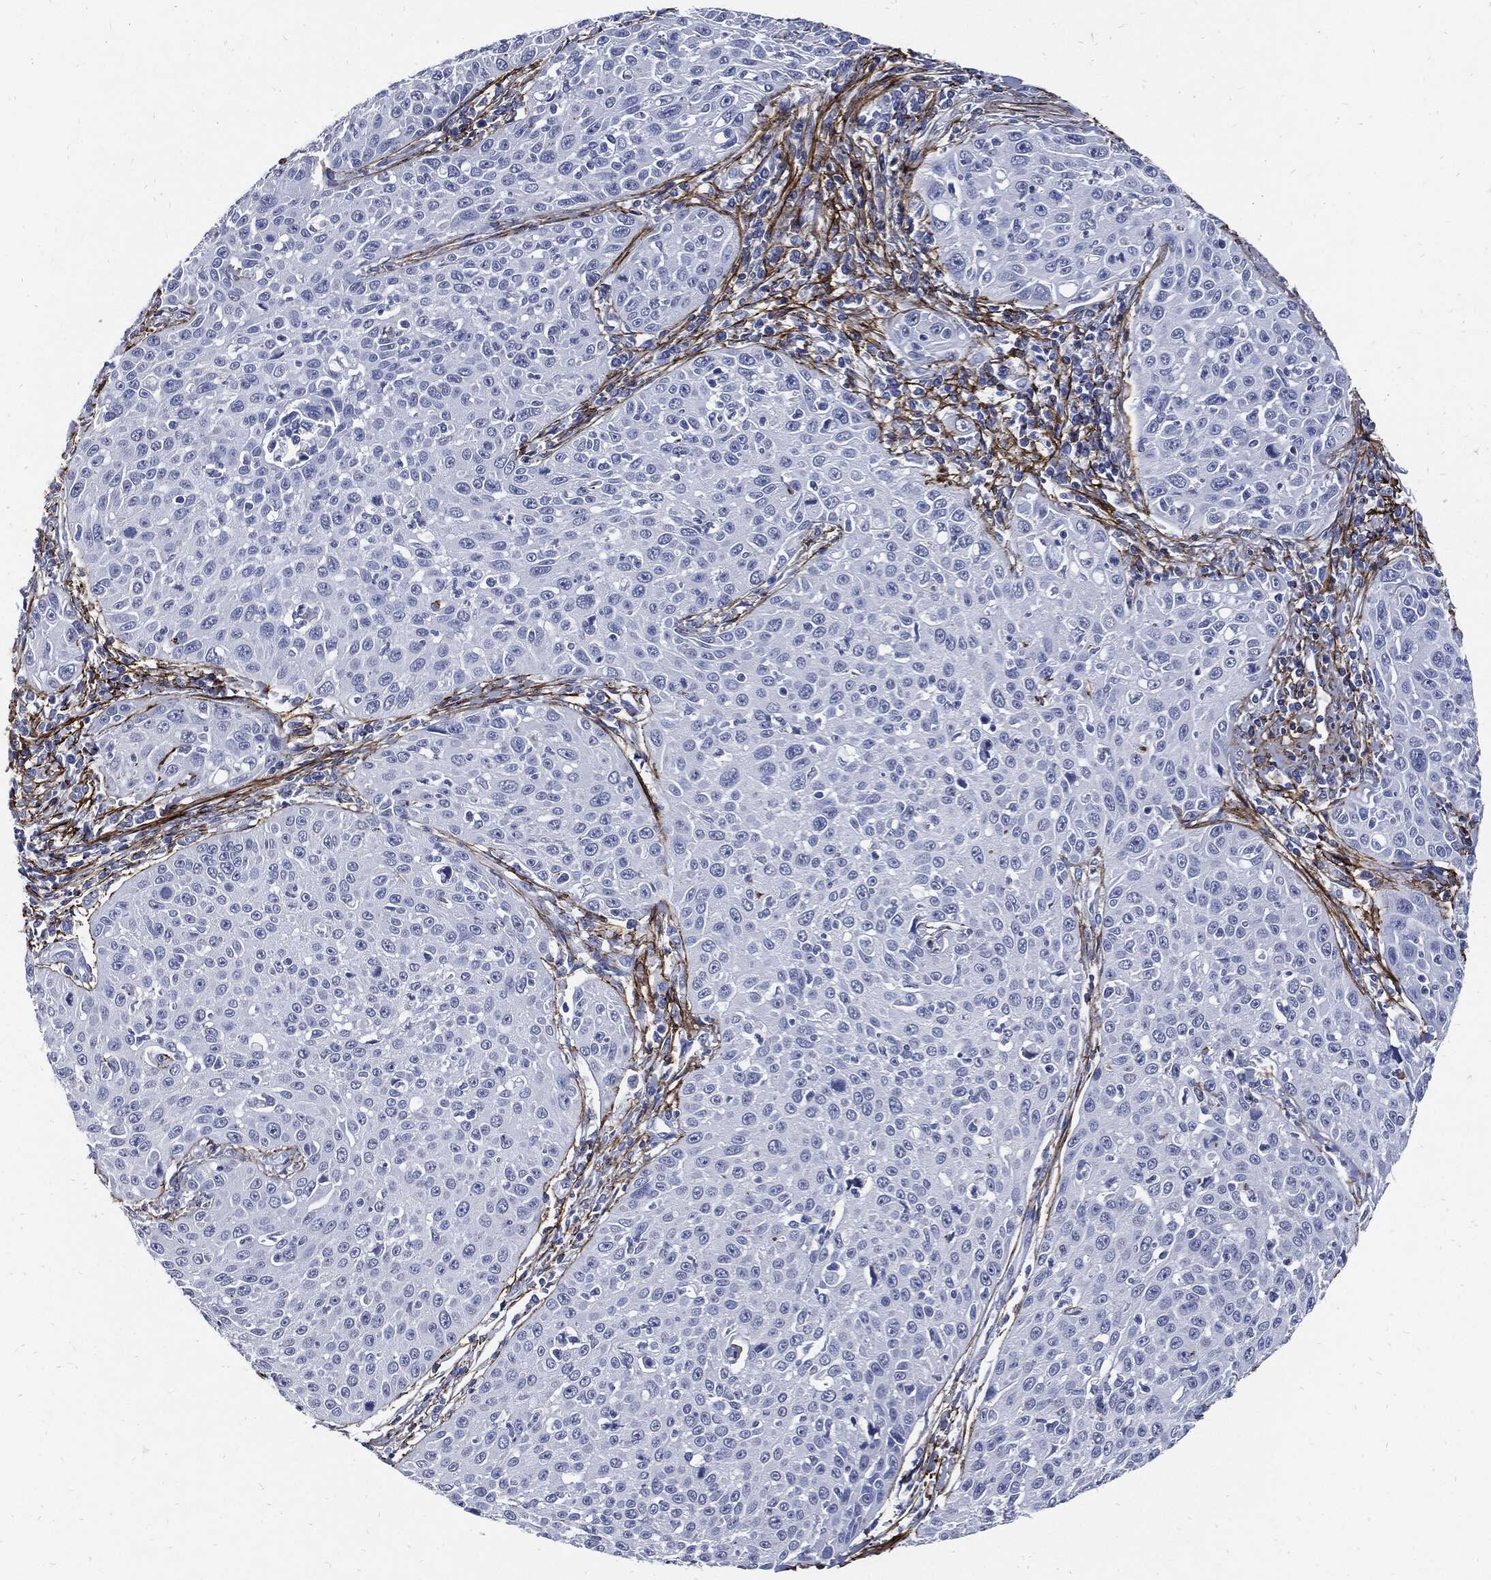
{"staining": {"intensity": "negative", "quantity": "none", "location": "none"}, "tissue": "cervical cancer", "cell_type": "Tumor cells", "image_type": "cancer", "snomed": [{"axis": "morphology", "description": "Squamous cell carcinoma, NOS"}, {"axis": "topography", "description": "Cervix"}], "caption": "Immunohistochemistry (IHC) of human cervical cancer shows no positivity in tumor cells.", "gene": "FBN1", "patient": {"sex": "female", "age": 26}}